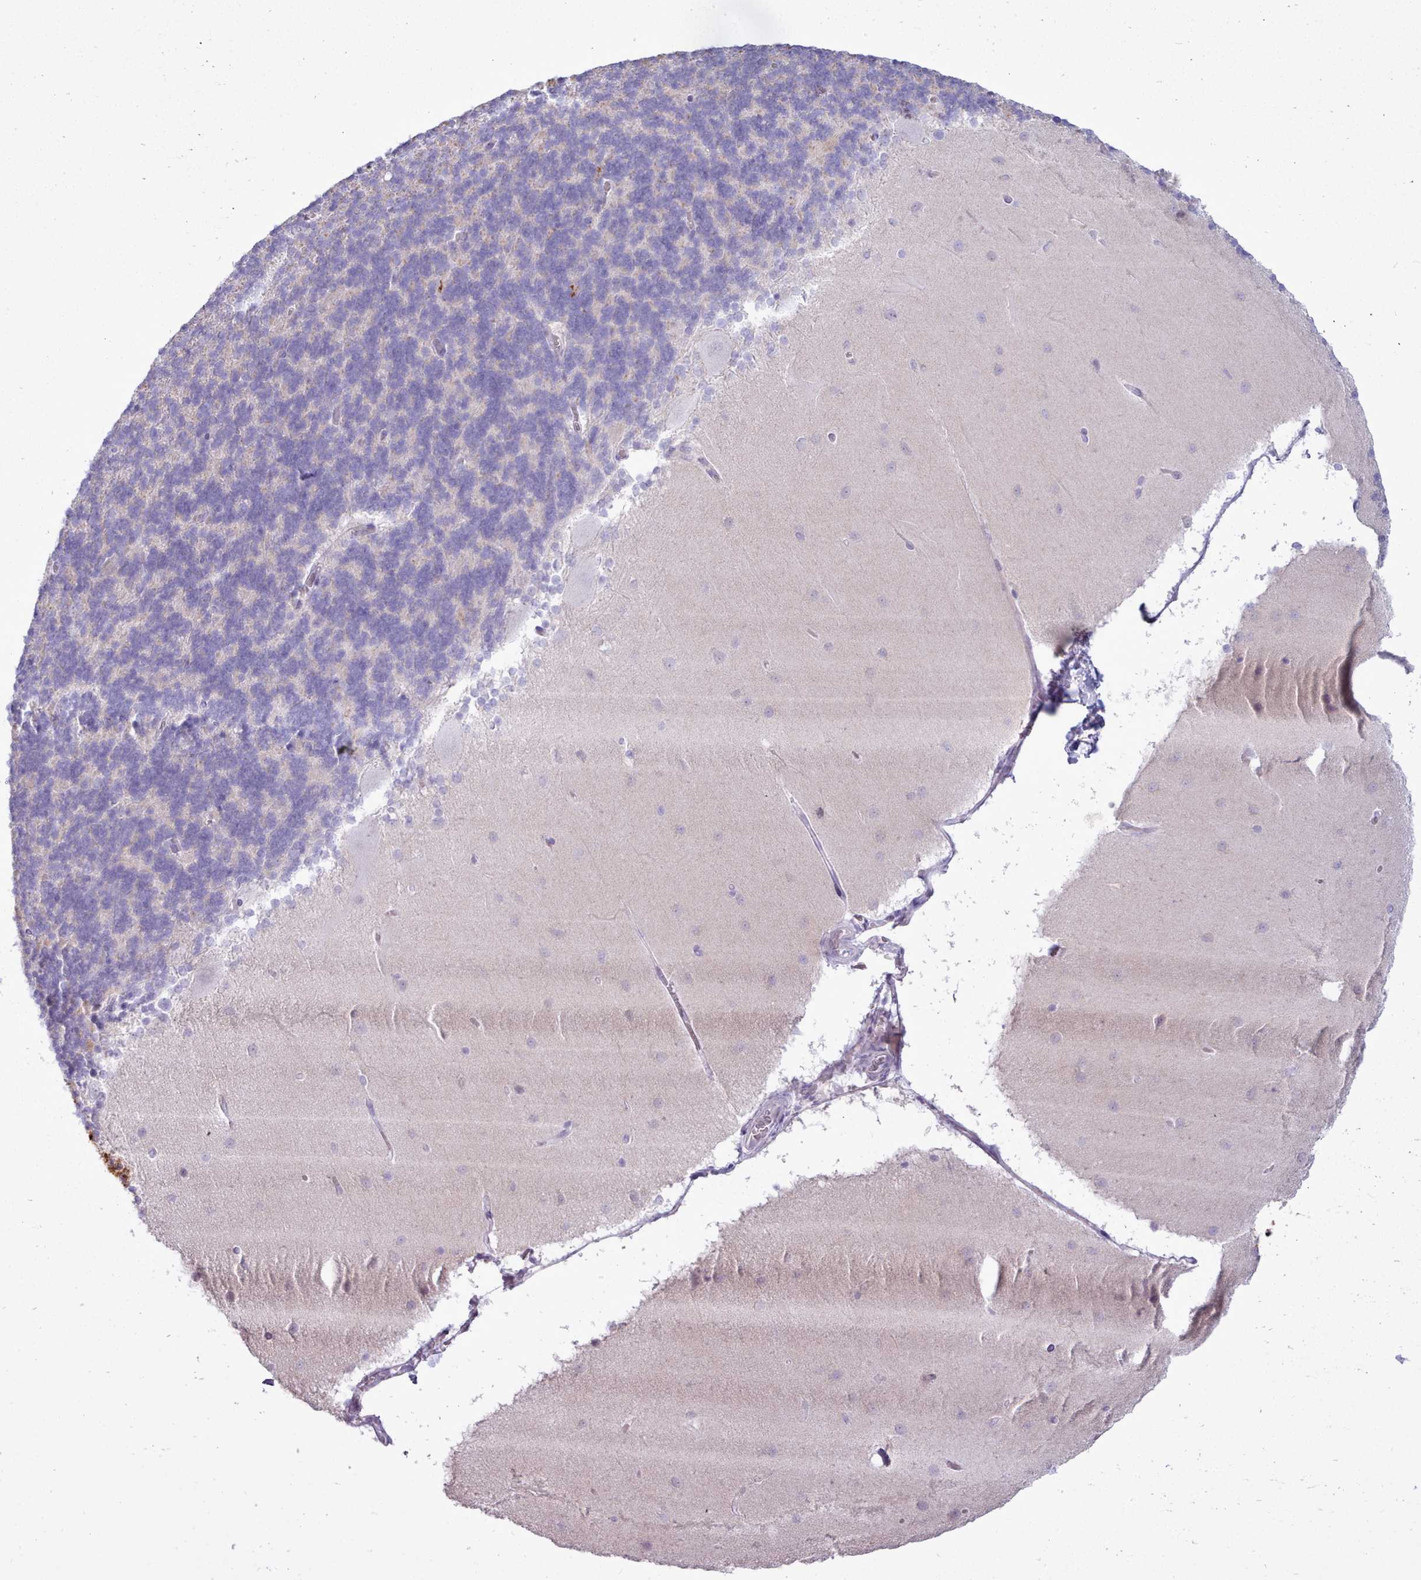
{"staining": {"intensity": "negative", "quantity": "none", "location": "none"}, "tissue": "cerebellum", "cell_type": "Cells in granular layer", "image_type": "normal", "snomed": [{"axis": "morphology", "description": "Normal tissue, NOS"}, {"axis": "topography", "description": "Cerebellum"}], "caption": "DAB (3,3'-diaminobenzidine) immunohistochemical staining of normal human cerebellum reveals no significant staining in cells in granular layer.", "gene": "BDKRB2", "patient": {"sex": "female", "age": 54}}